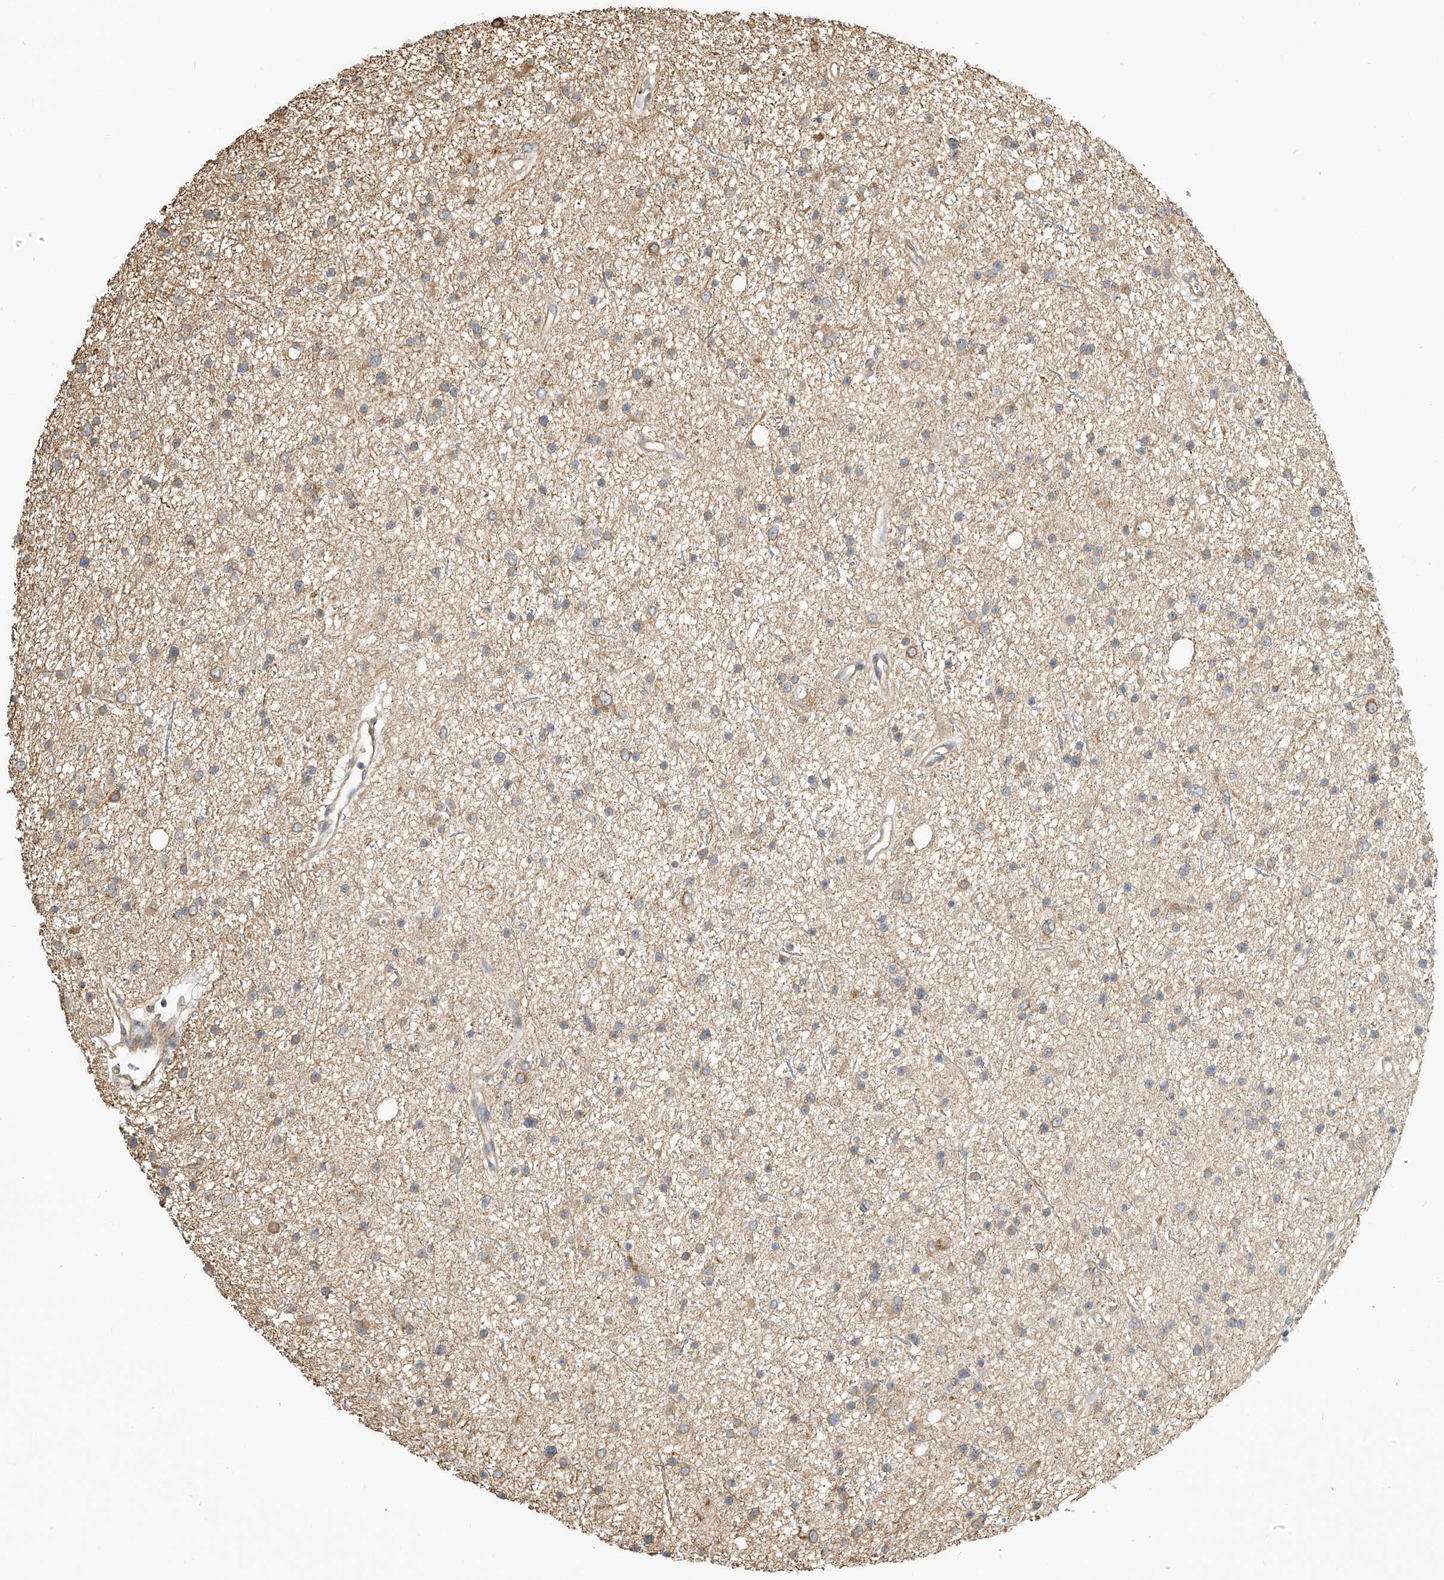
{"staining": {"intensity": "moderate", "quantity": "<25%", "location": "cytoplasmic/membranous"}, "tissue": "glioma", "cell_type": "Tumor cells", "image_type": "cancer", "snomed": [{"axis": "morphology", "description": "Glioma, malignant, Low grade"}, {"axis": "topography", "description": "Cerebral cortex"}], "caption": "Tumor cells reveal low levels of moderate cytoplasmic/membranous staining in about <25% of cells in human malignant low-grade glioma.", "gene": "OFD1", "patient": {"sex": "female", "age": 39}}